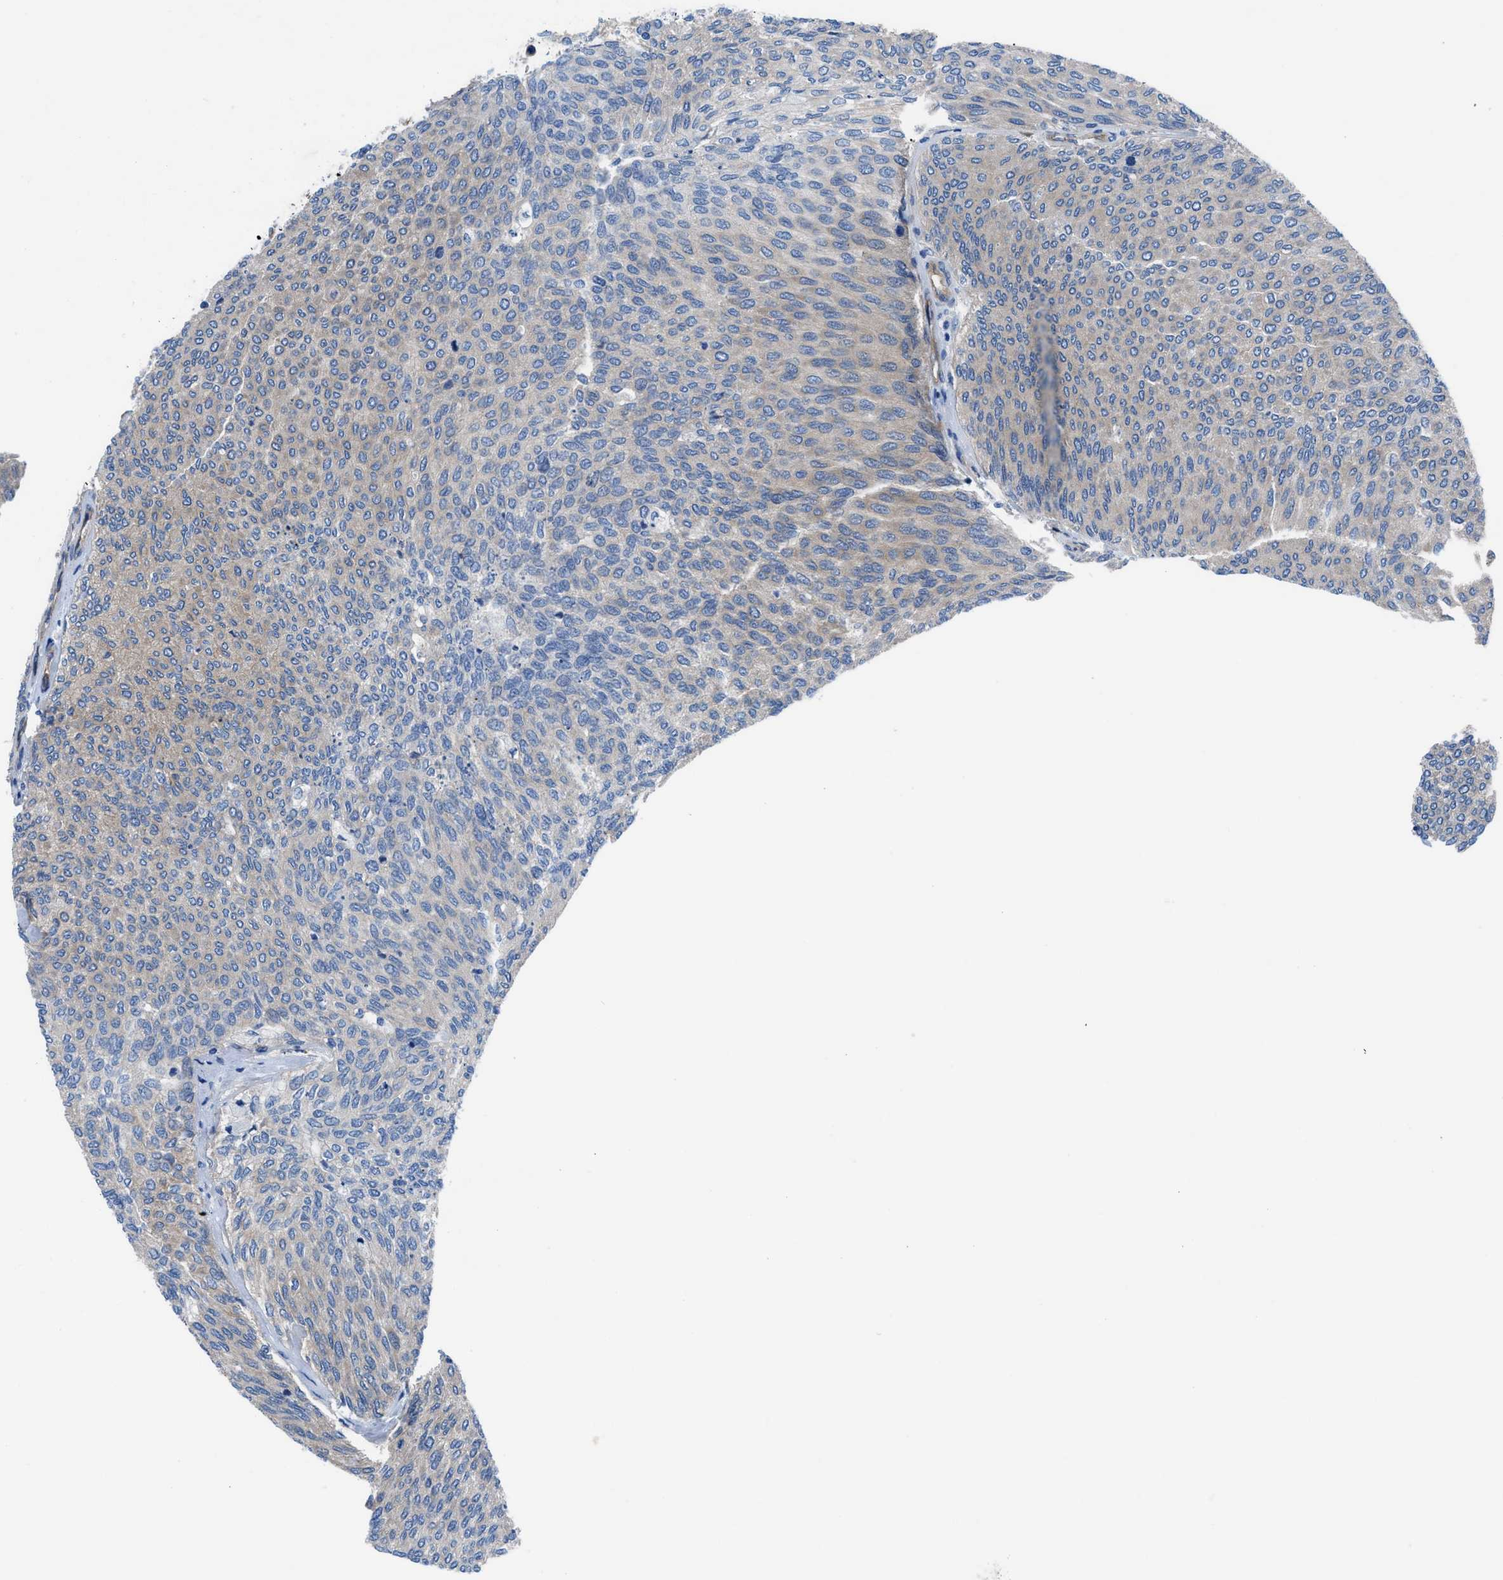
{"staining": {"intensity": "weak", "quantity": ">75%", "location": "cytoplasmic/membranous"}, "tissue": "urothelial cancer", "cell_type": "Tumor cells", "image_type": "cancer", "snomed": [{"axis": "morphology", "description": "Urothelial carcinoma, Low grade"}, {"axis": "topography", "description": "Urinary bladder"}], "caption": "Urothelial carcinoma (low-grade) stained for a protein (brown) demonstrates weak cytoplasmic/membranous positive expression in about >75% of tumor cells.", "gene": "TRIP4", "patient": {"sex": "female", "age": 79}}